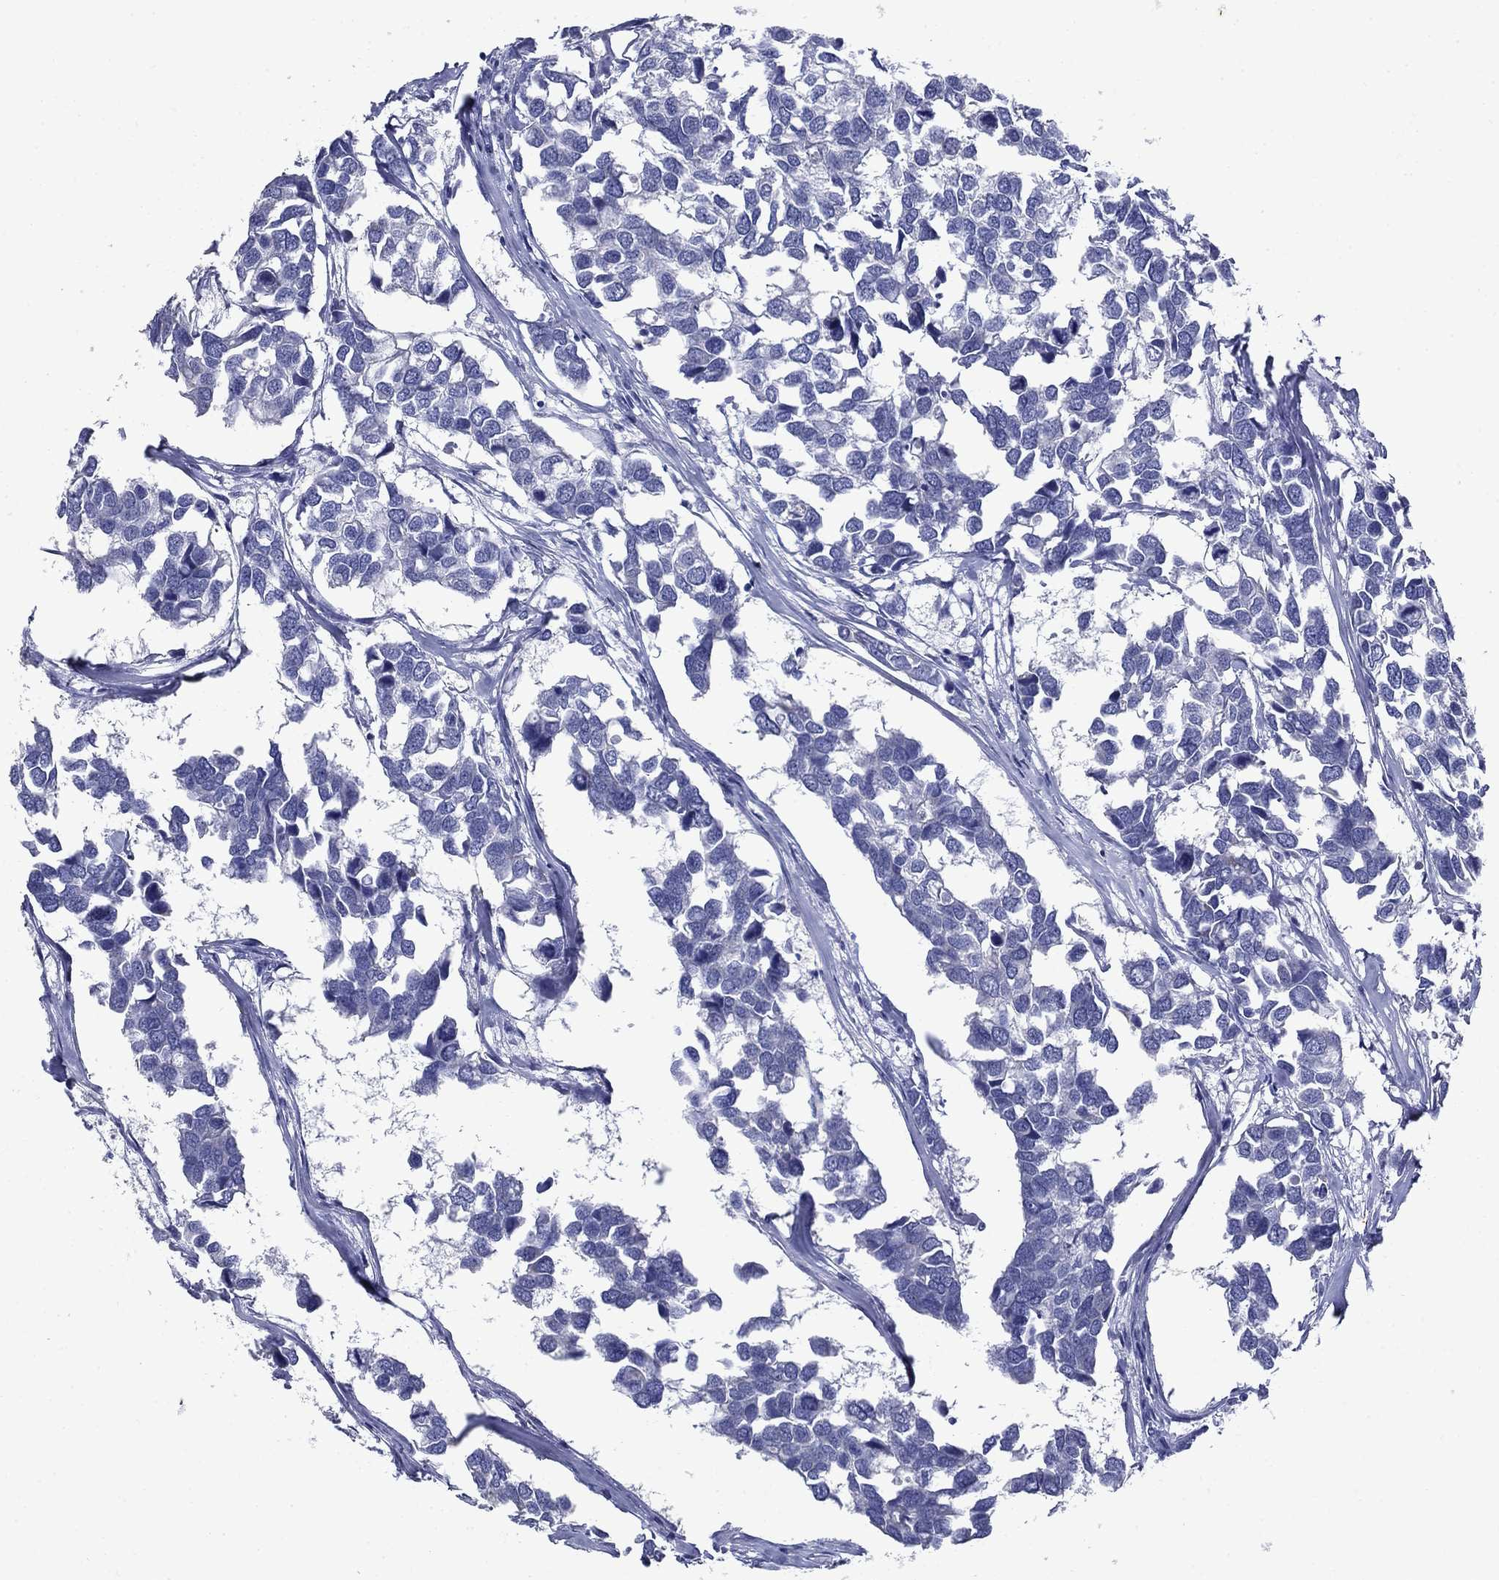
{"staining": {"intensity": "negative", "quantity": "none", "location": "none"}, "tissue": "breast cancer", "cell_type": "Tumor cells", "image_type": "cancer", "snomed": [{"axis": "morphology", "description": "Duct carcinoma"}, {"axis": "topography", "description": "Breast"}], "caption": "Tumor cells show no significant staining in breast cancer (intraductal carcinoma).", "gene": "CD1A", "patient": {"sex": "female", "age": 83}}